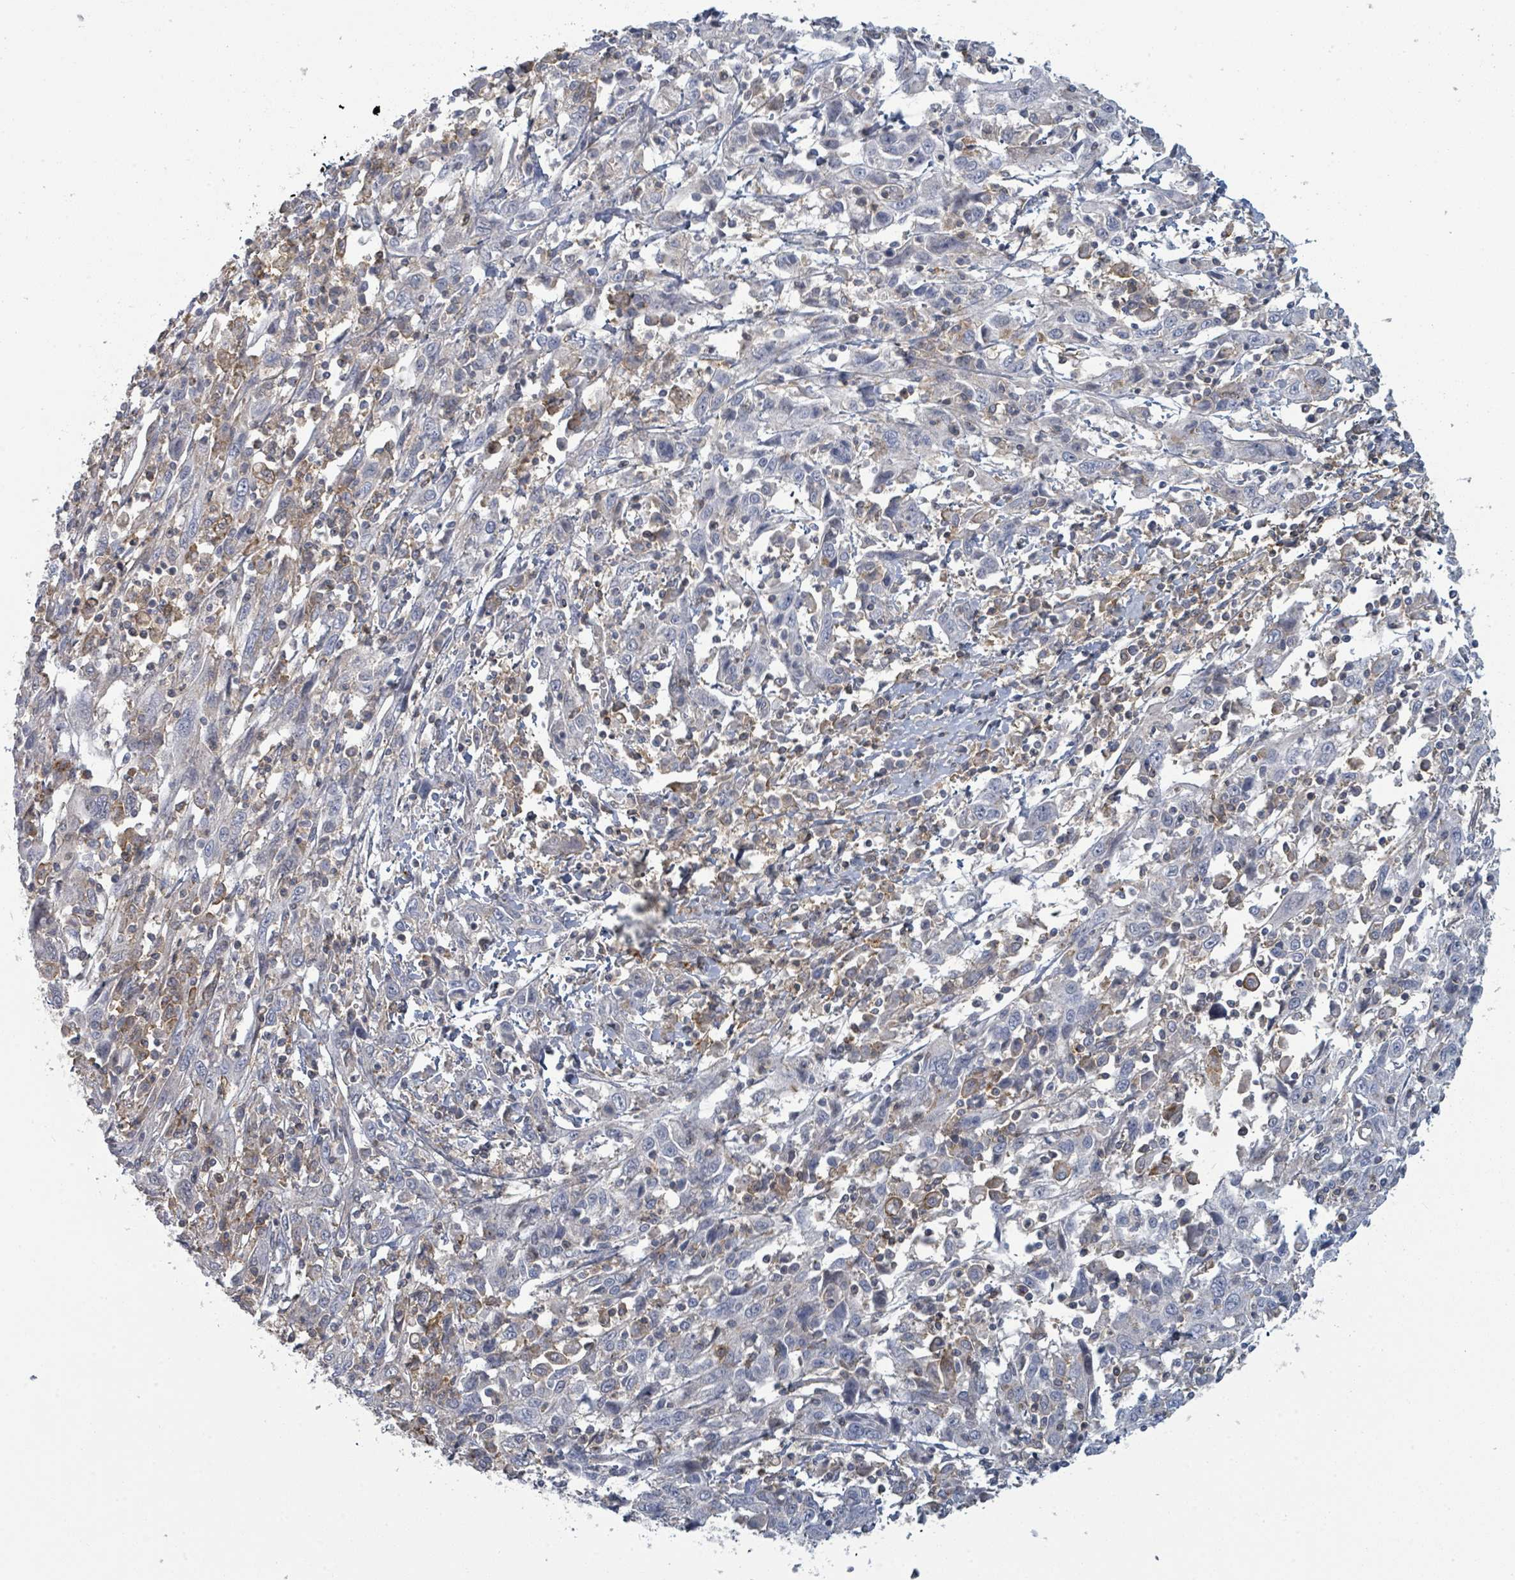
{"staining": {"intensity": "negative", "quantity": "none", "location": "none"}, "tissue": "cervical cancer", "cell_type": "Tumor cells", "image_type": "cancer", "snomed": [{"axis": "morphology", "description": "Squamous cell carcinoma, NOS"}, {"axis": "topography", "description": "Cervix"}], "caption": "Immunohistochemical staining of squamous cell carcinoma (cervical) demonstrates no significant positivity in tumor cells.", "gene": "TNFRSF14", "patient": {"sex": "female", "age": 46}}